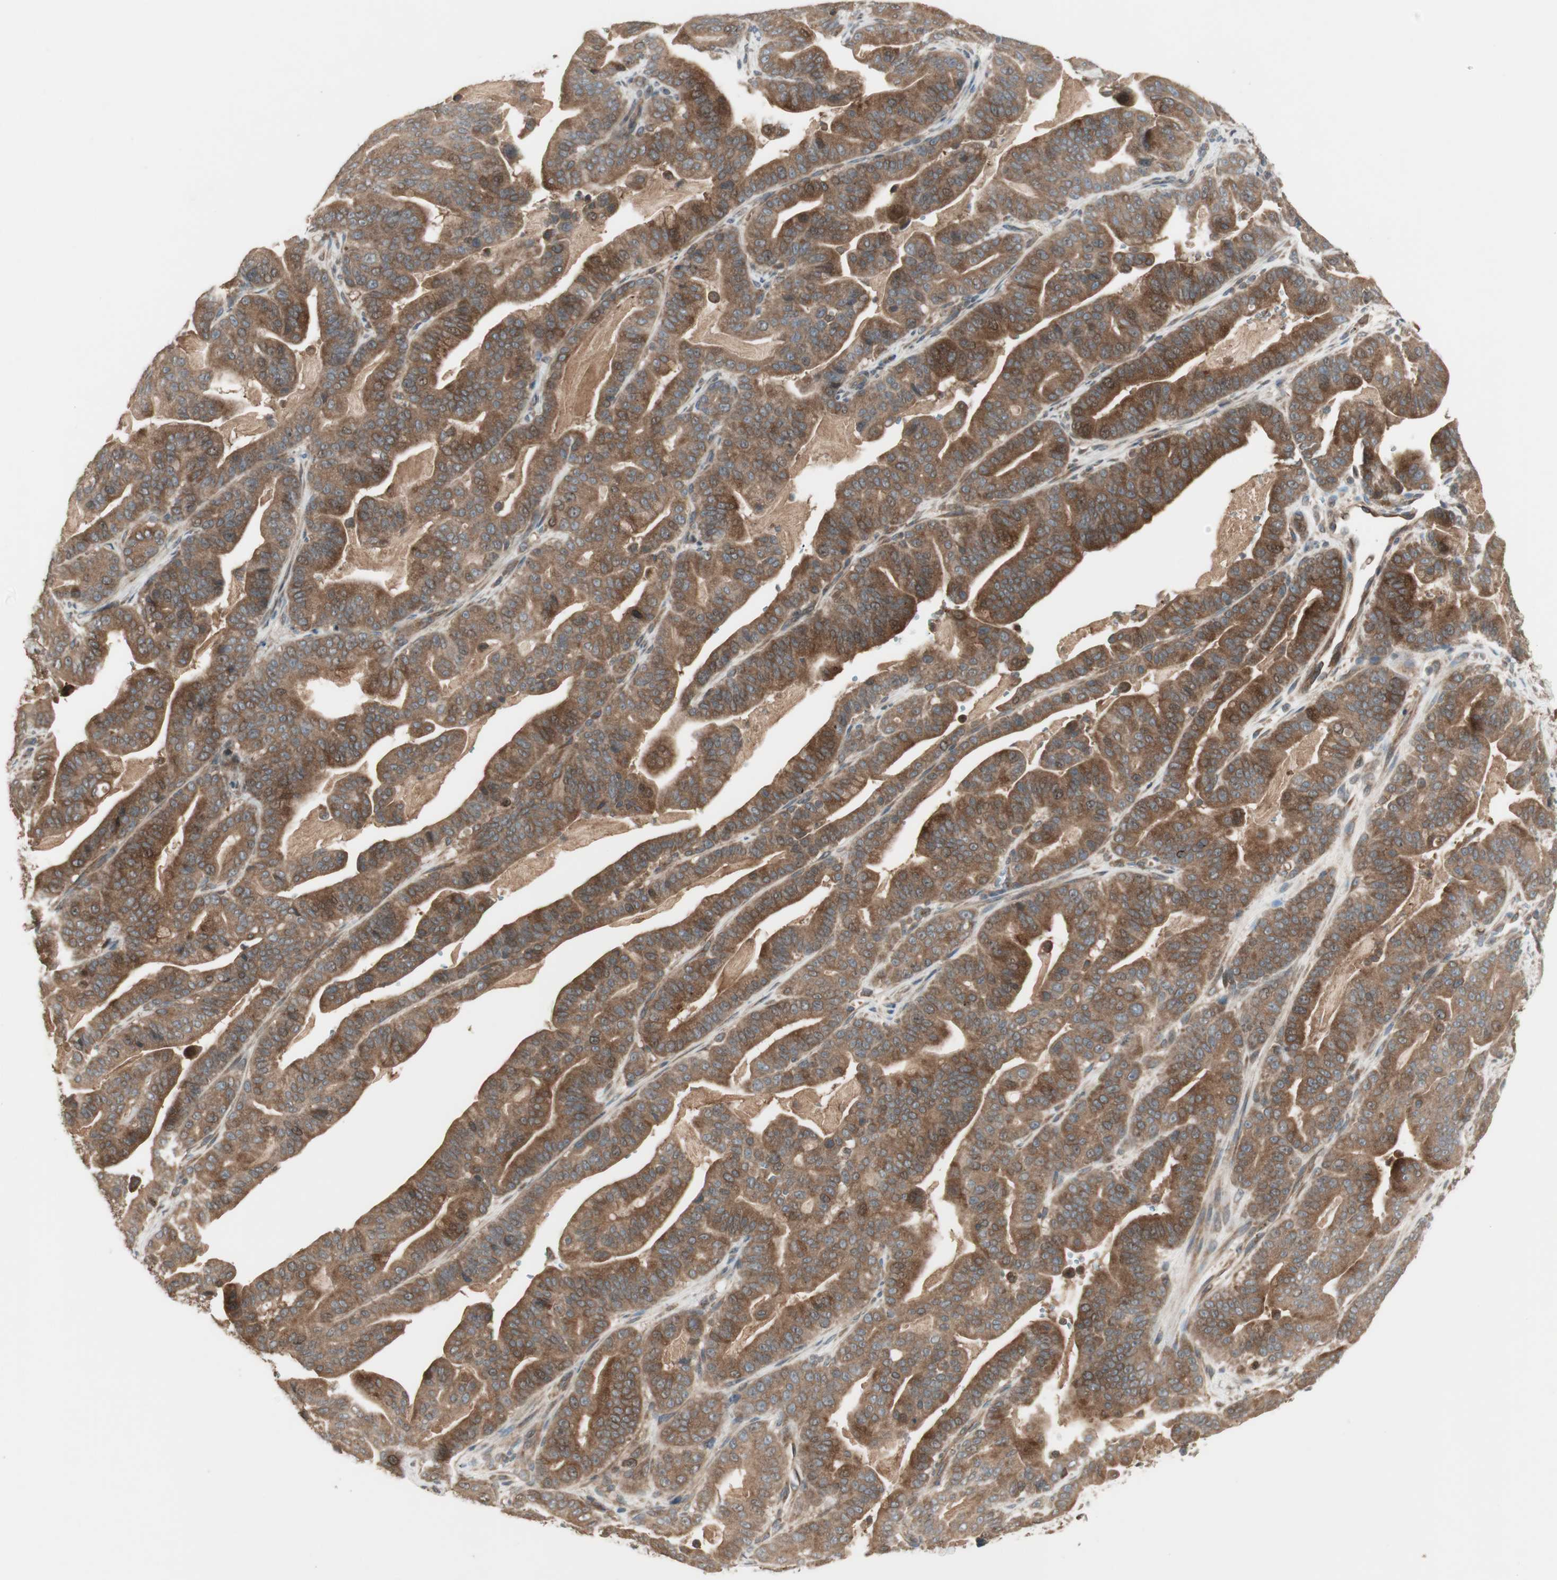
{"staining": {"intensity": "strong", "quantity": ">75%", "location": "cytoplasmic/membranous"}, "tissue": "pancreatic cancer", "cell_type": "Tumor cells", "image_type": "cancer", "snomed": [{"axis": "morphology", "description": "Adenocarcinoma, NOS"}, {"axis": "topography", "description": "Pancreas"}], "caption": "Pancreatic cancer stained for a protein (brown) reveals strong cytoplasmic/membranous positive positivity in approximately >75% of tumor cells.", "gene": "ATP6AP2", "patient": {"sex": "male", "age": 63}}